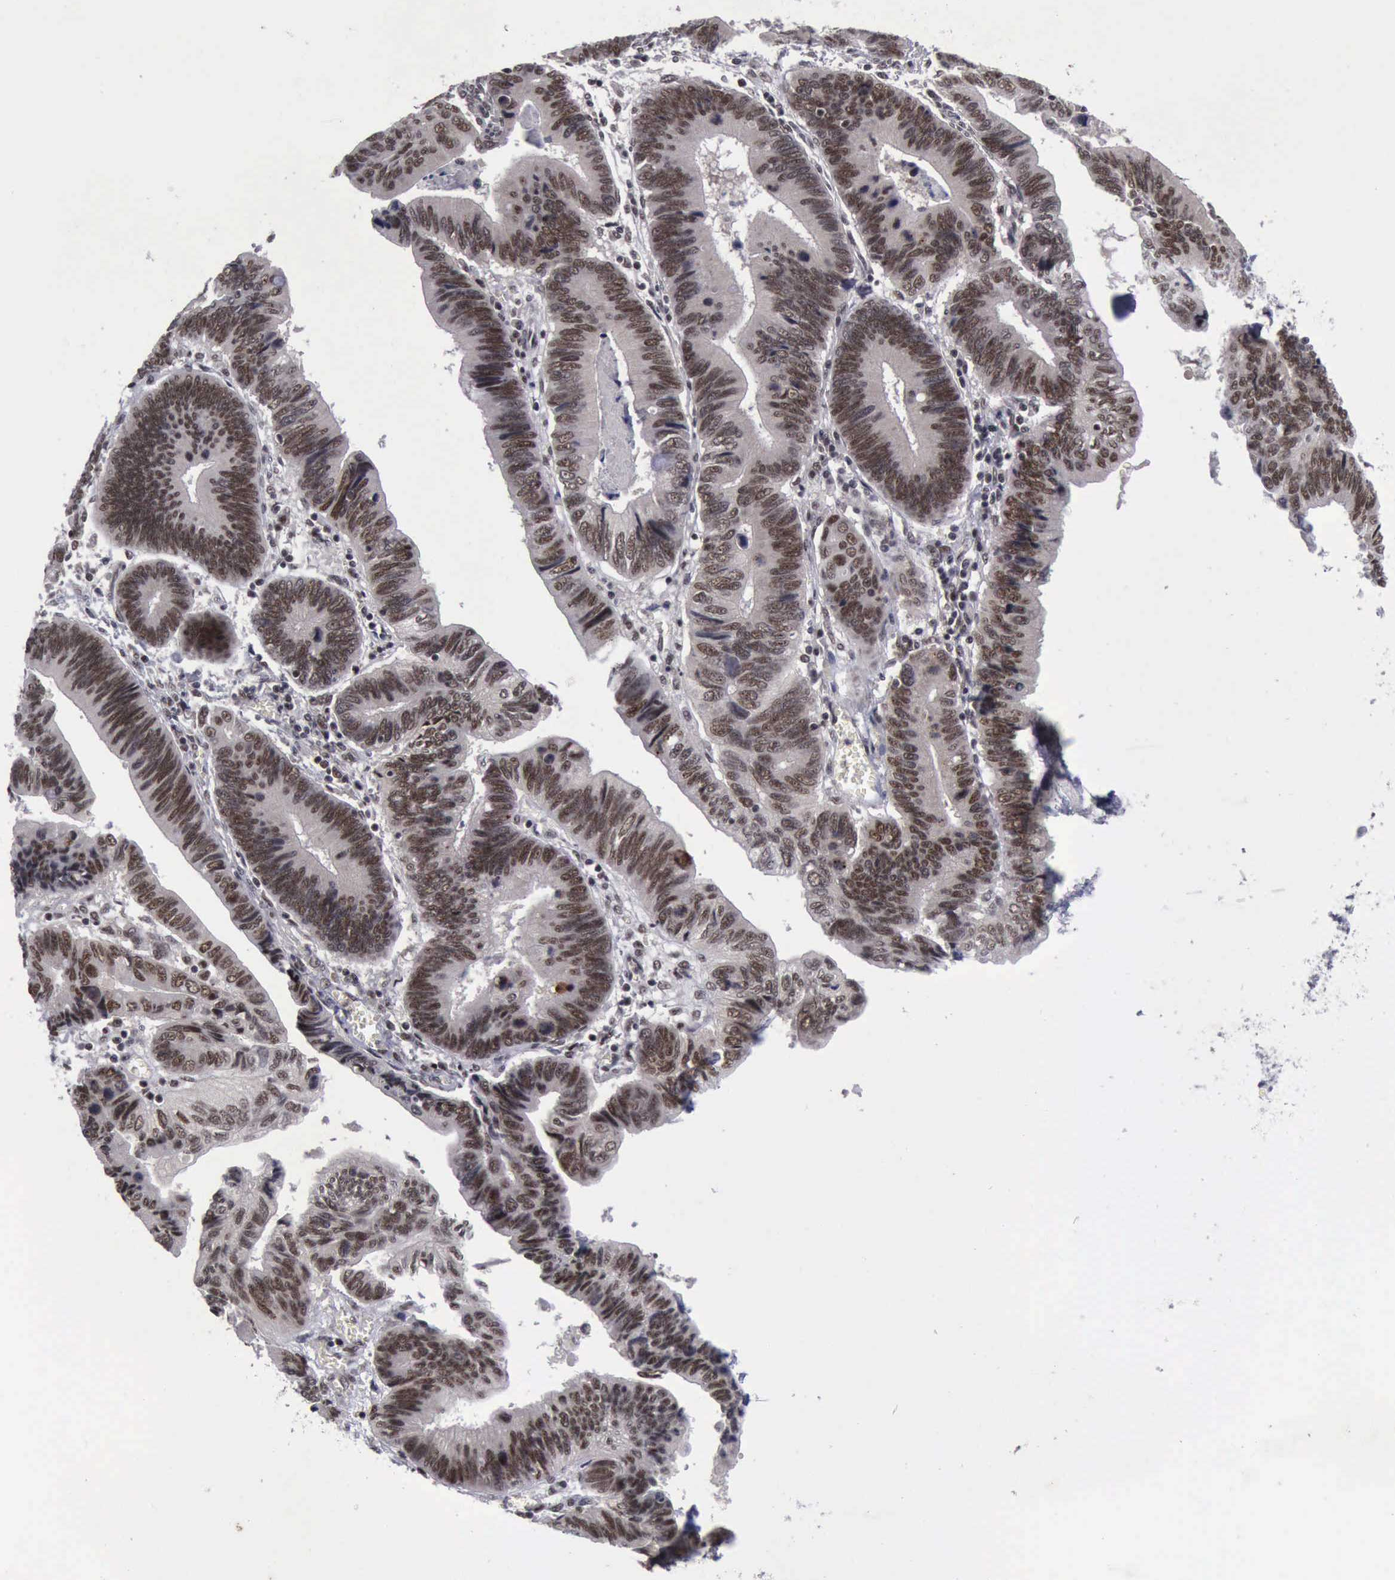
{"staining": {"intensity": "moderate", "quantity": ">75%", "location": "nuclear"}, "tissue": "pancreatic cancer", "cell_type": "Tumor cells", "image_type": "cancer", "snomed": [{"axis": "morphology", "description": "Adenocarcinoma, NOS"}, {"axis": "topography", "description": "Pancreas"}], "caption": "A medium amount of moderate nuclear expression is appreciated in approximately >75% of tumor cells in adenocarcinoma (pancreatic) tissue. The staining was performed using DAB to visualize the protein expression in brown, while the nuclei were stained in blue with hematoxylin (Magnification: 20x).", "gene": "ATM", "patient": {"sex": "female", "age": 70}}